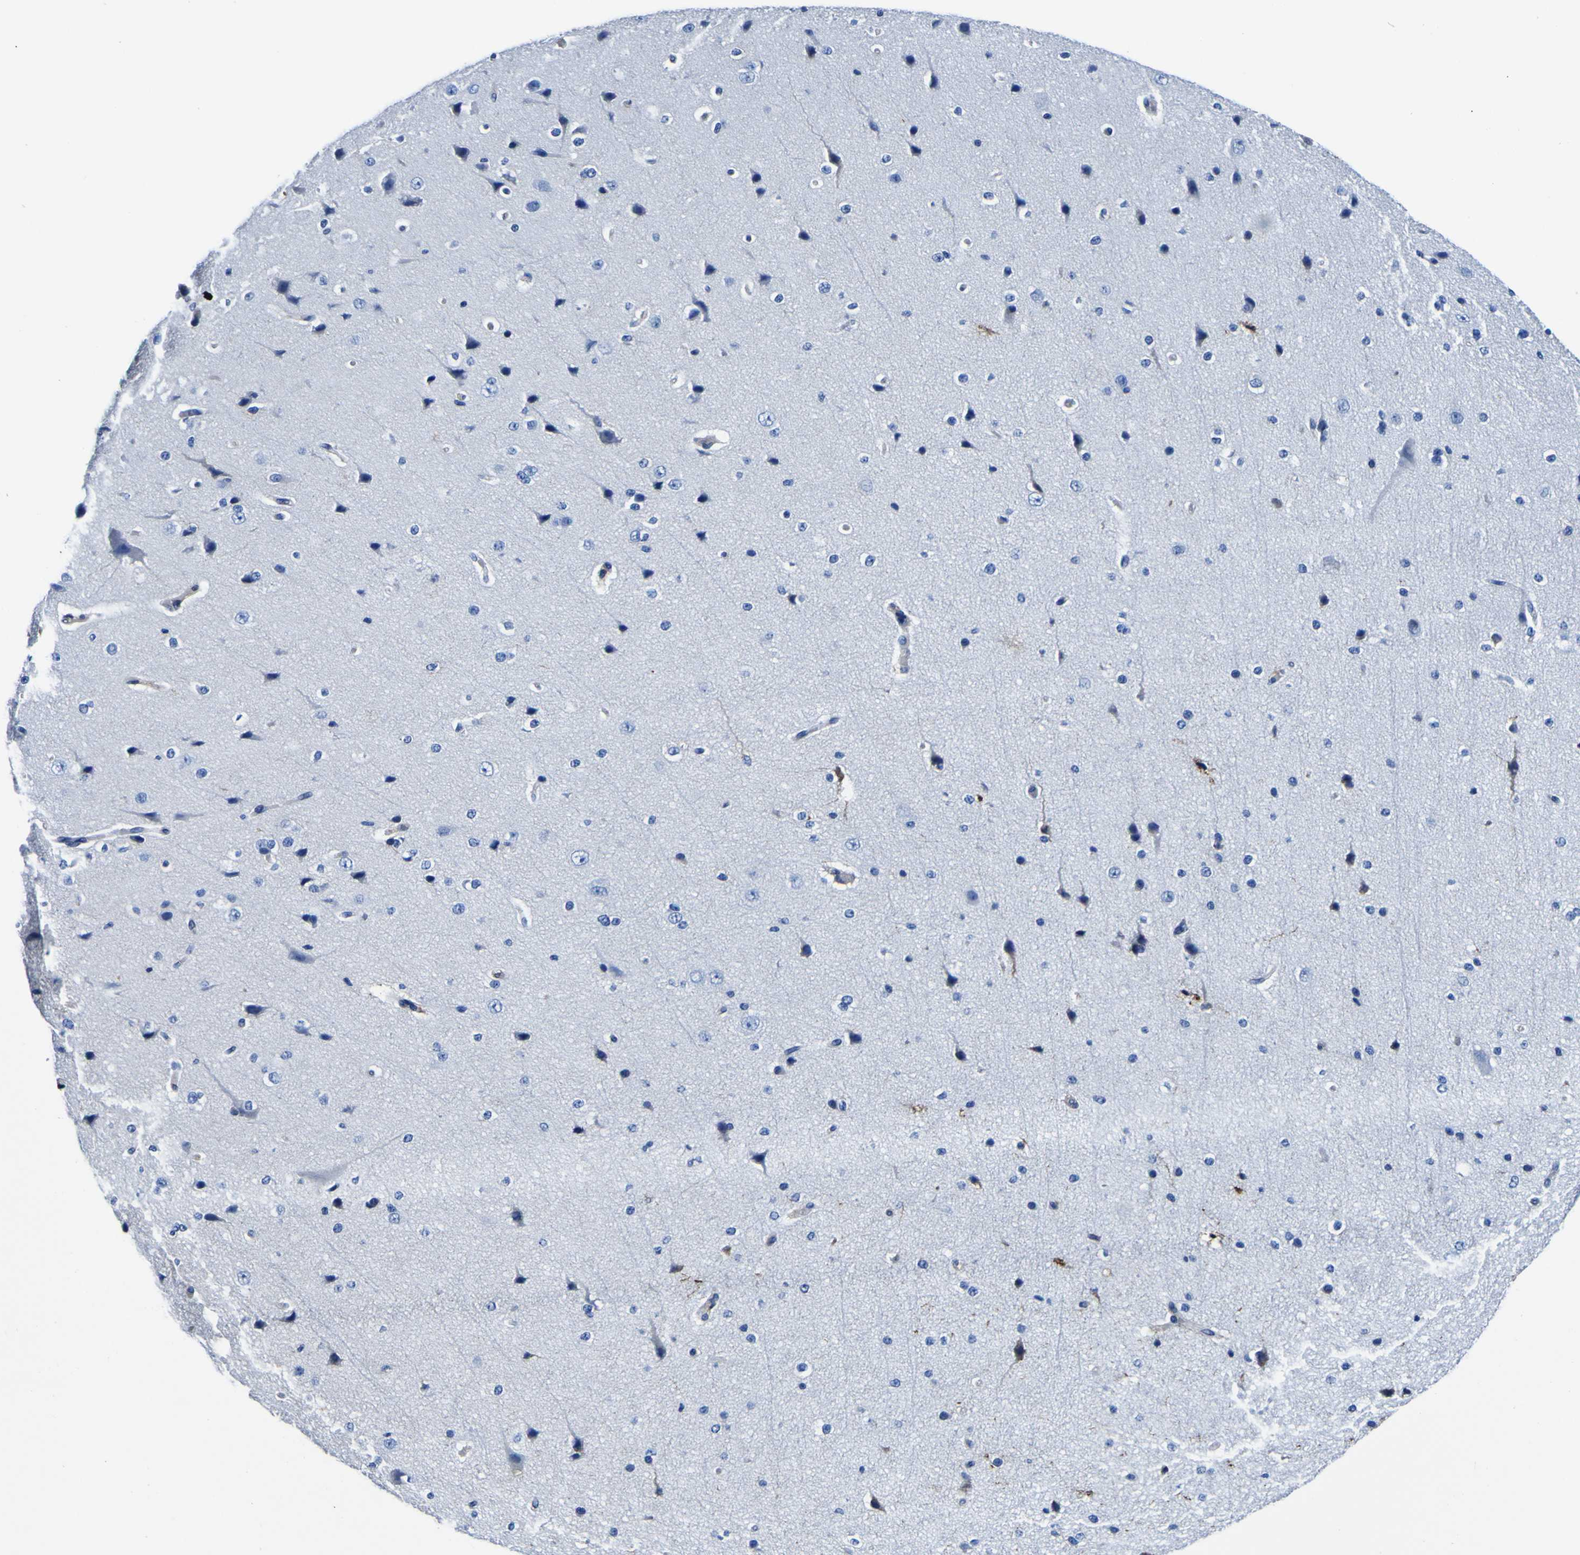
{"staining": {"intensity": "weak", "quantity": "25%-75%", "location": "cytoplasmic/membranous"}, "tissue": "cerebral cortex", "cell_type": "Endothelial cells", "image_type": "normal", "snomed": [{"axis": "morphology", "description": "Normal tissue, NOS"}, {"axis": "morphology", "description": "Developmental malformation"}, {"axis": "topography", "description": "Cerebral cortex"}], "caption": "Endothelial cells reveal low levels of weak cytoplasmic/membranous staining in about 25%-75% of cells in unremarkable human cerebral cortex.", "gene": "PXDN", "patient": {"sex": "female", "age": 30}}